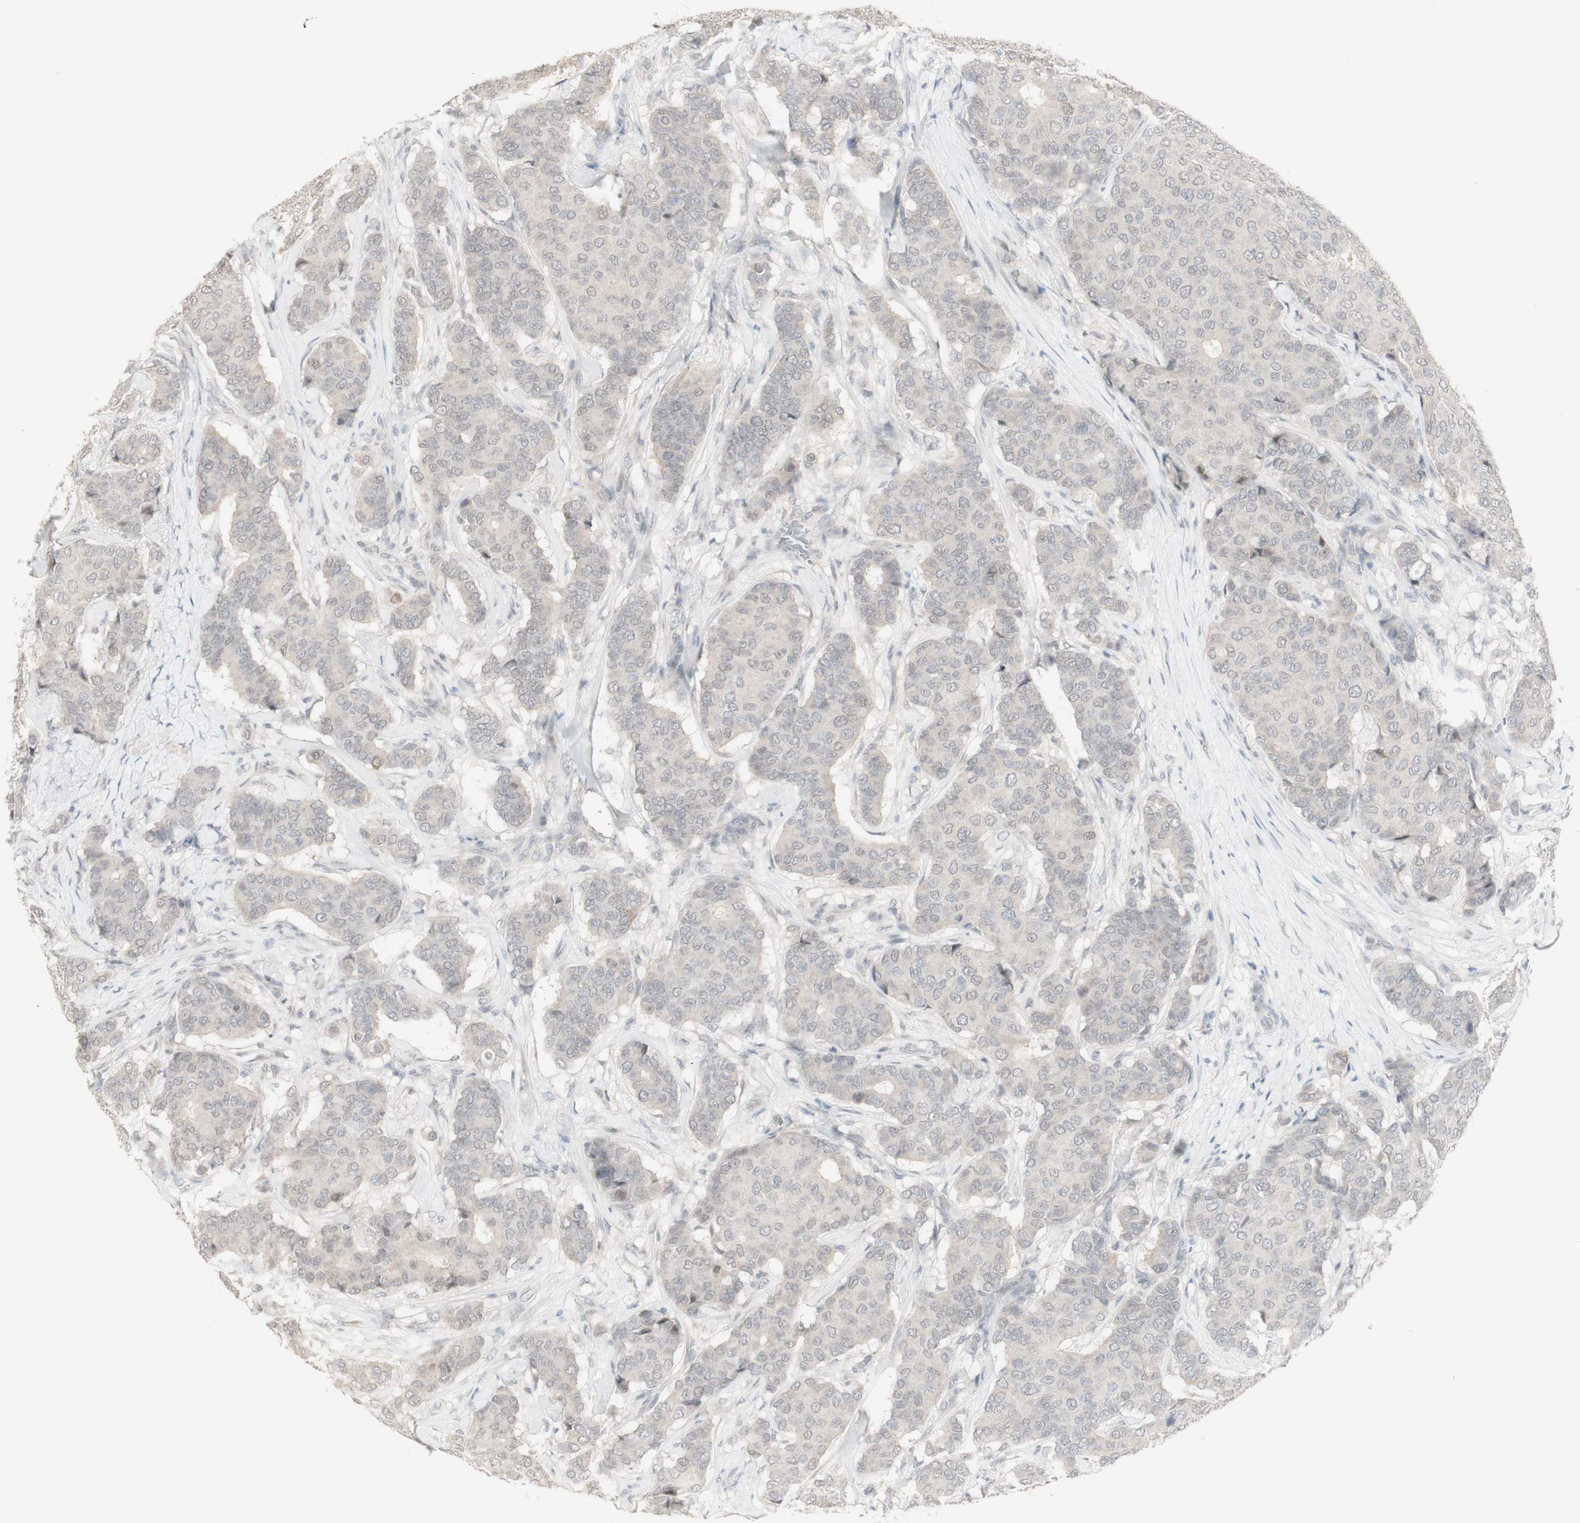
{"staining": {"intensity": "negative", "quantity": "none", "location": "none"}, "tissue": "breast cancer", "cell_type": "Tumor cells", "image_type": "cancer", "snomed": [{"axis": "morphology", "description": "Duct carcinoma"}, {"axis": "topography", "description": "Breast"}], "caption": "Immunohistochemistry micrograph of human breast intraductal carcinoma stained for a protein (brown), which exhibits no staining in tumor cells.", "gene": "C1orf116", "patient": {"sex": "female", "age": 75}}